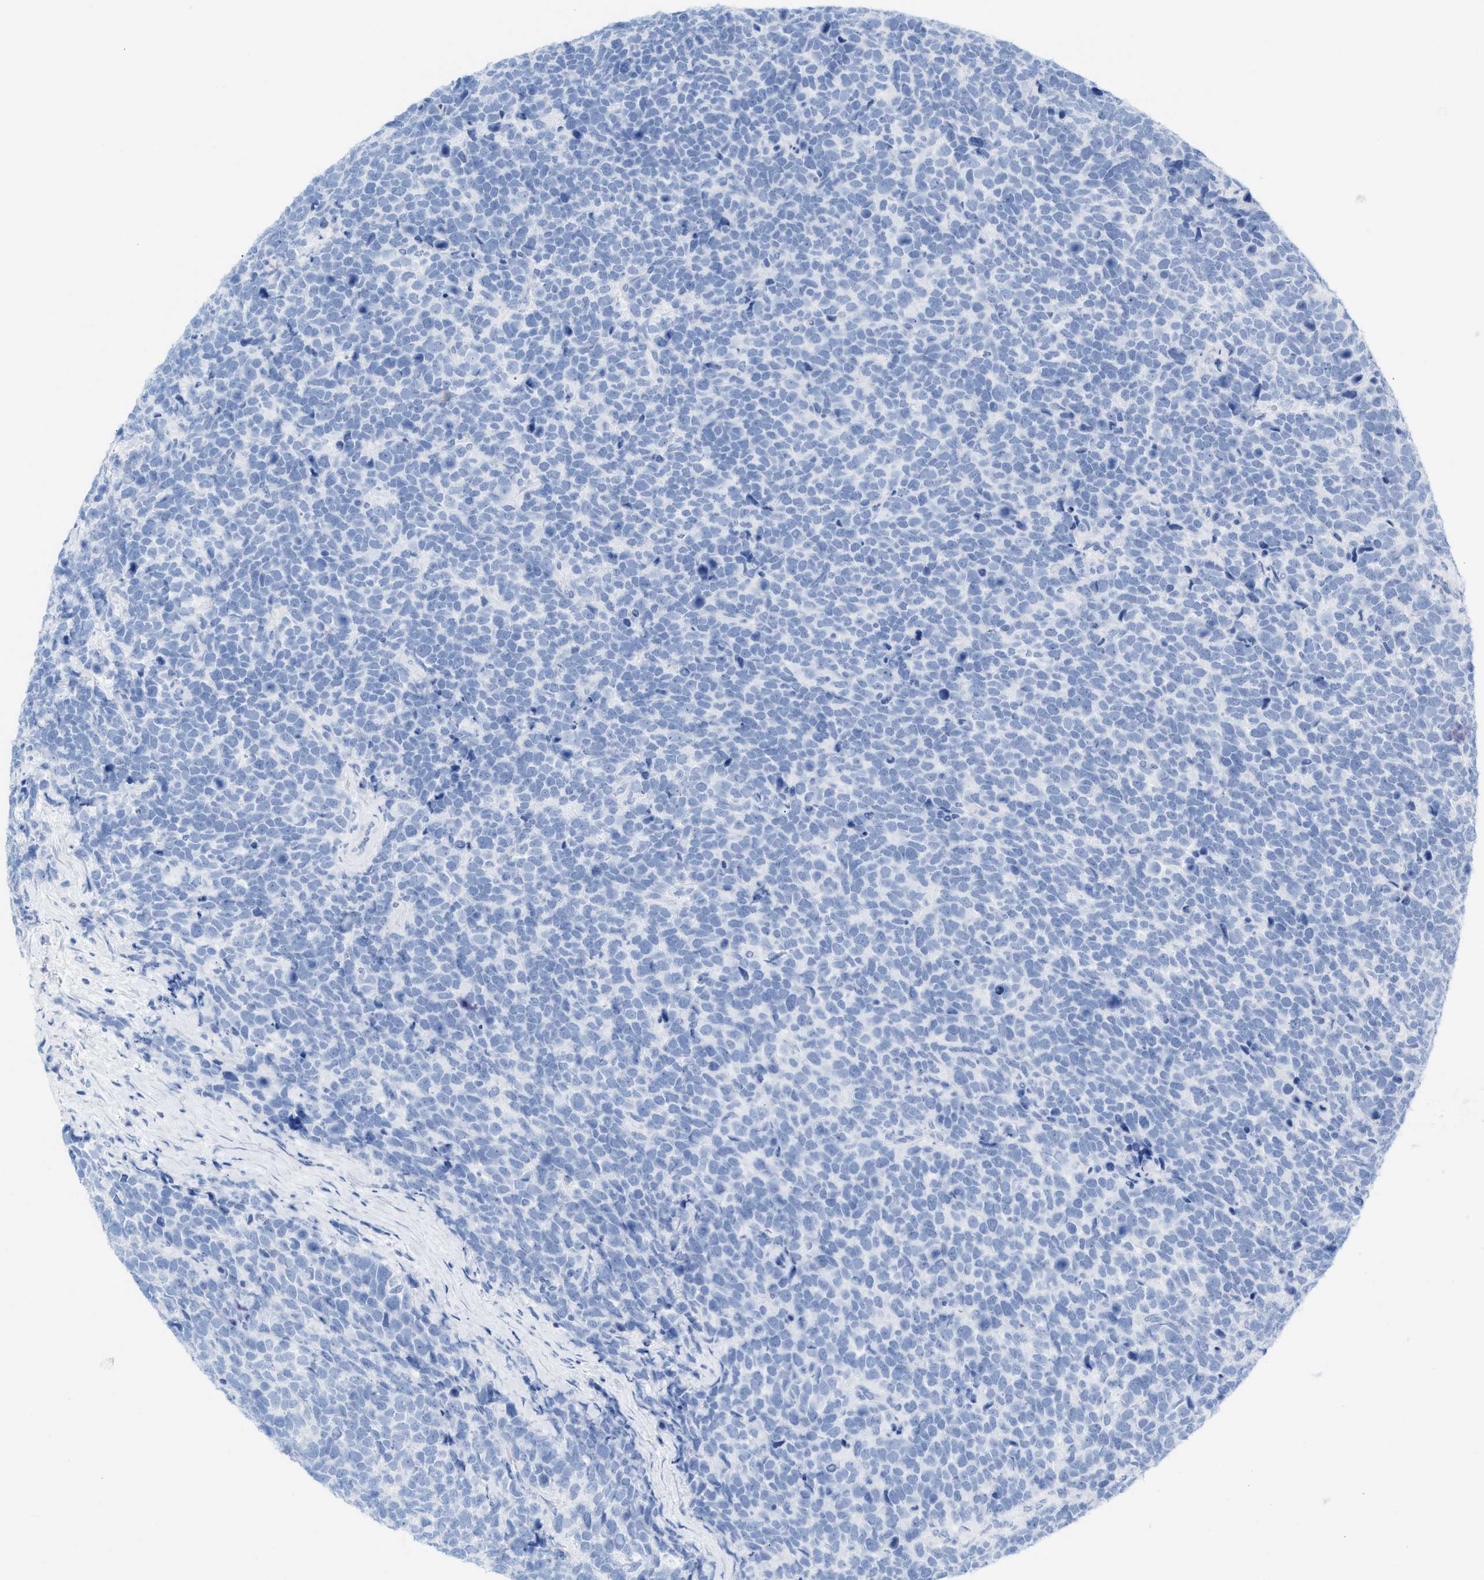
{"staining": {"intensity": "negative", "quantity": "none", "location": "none"}, "tissue": "urothelial cancer", "cell_type": "Tumor cells", "image_type": "cancer", "snomed": [{"axis": "morphology", "description": "Urothelial carcinoma, High grade"}, {"axis": "topography", "description": "Urinary bladder"}], "caption": "Immunohistochemical staining of human urothelial cancer demonstrates no significant positivity in tumor cells.", "gene": "CPA1", "patient": {"sex": "female", "age": 82}}